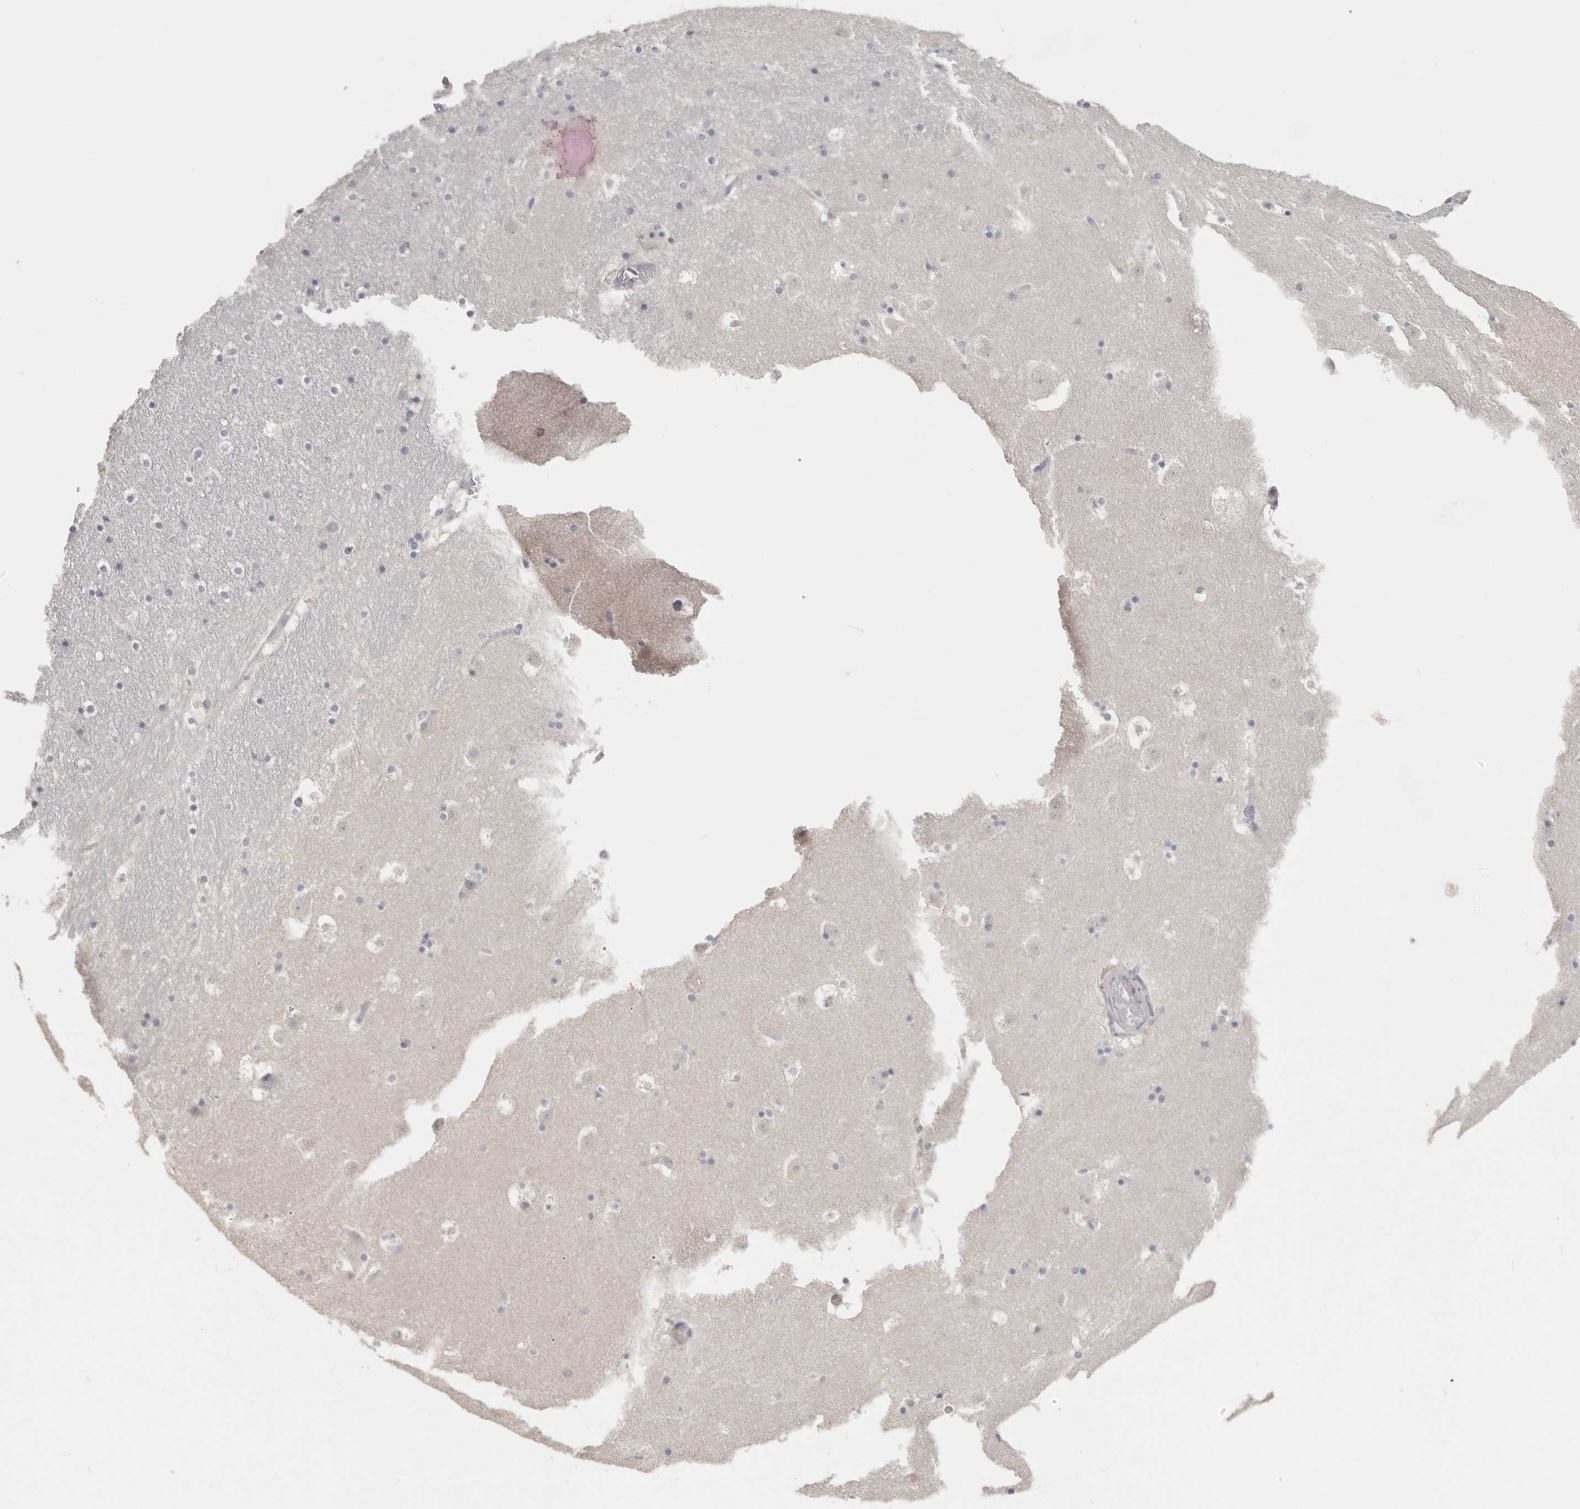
{"staining": {"intensity": "negative", "quantity": "none", "location": "none"}, "tissue": "caudate", "cell_type": "Glial cells", "image_type": "normal", "snomed": [{"axis": "morphology", "description": "Normal tissue, NOS"}, {"axis": "topography", "description": "Lateral ventricle wall"}], "caption": "Glial cells are negative for protein expression in benign human caudate. (IHC, brightfield microscopy, high magnification).", "gene": "DNAJC11", "patient": {"sex": "male", "age": 45}}